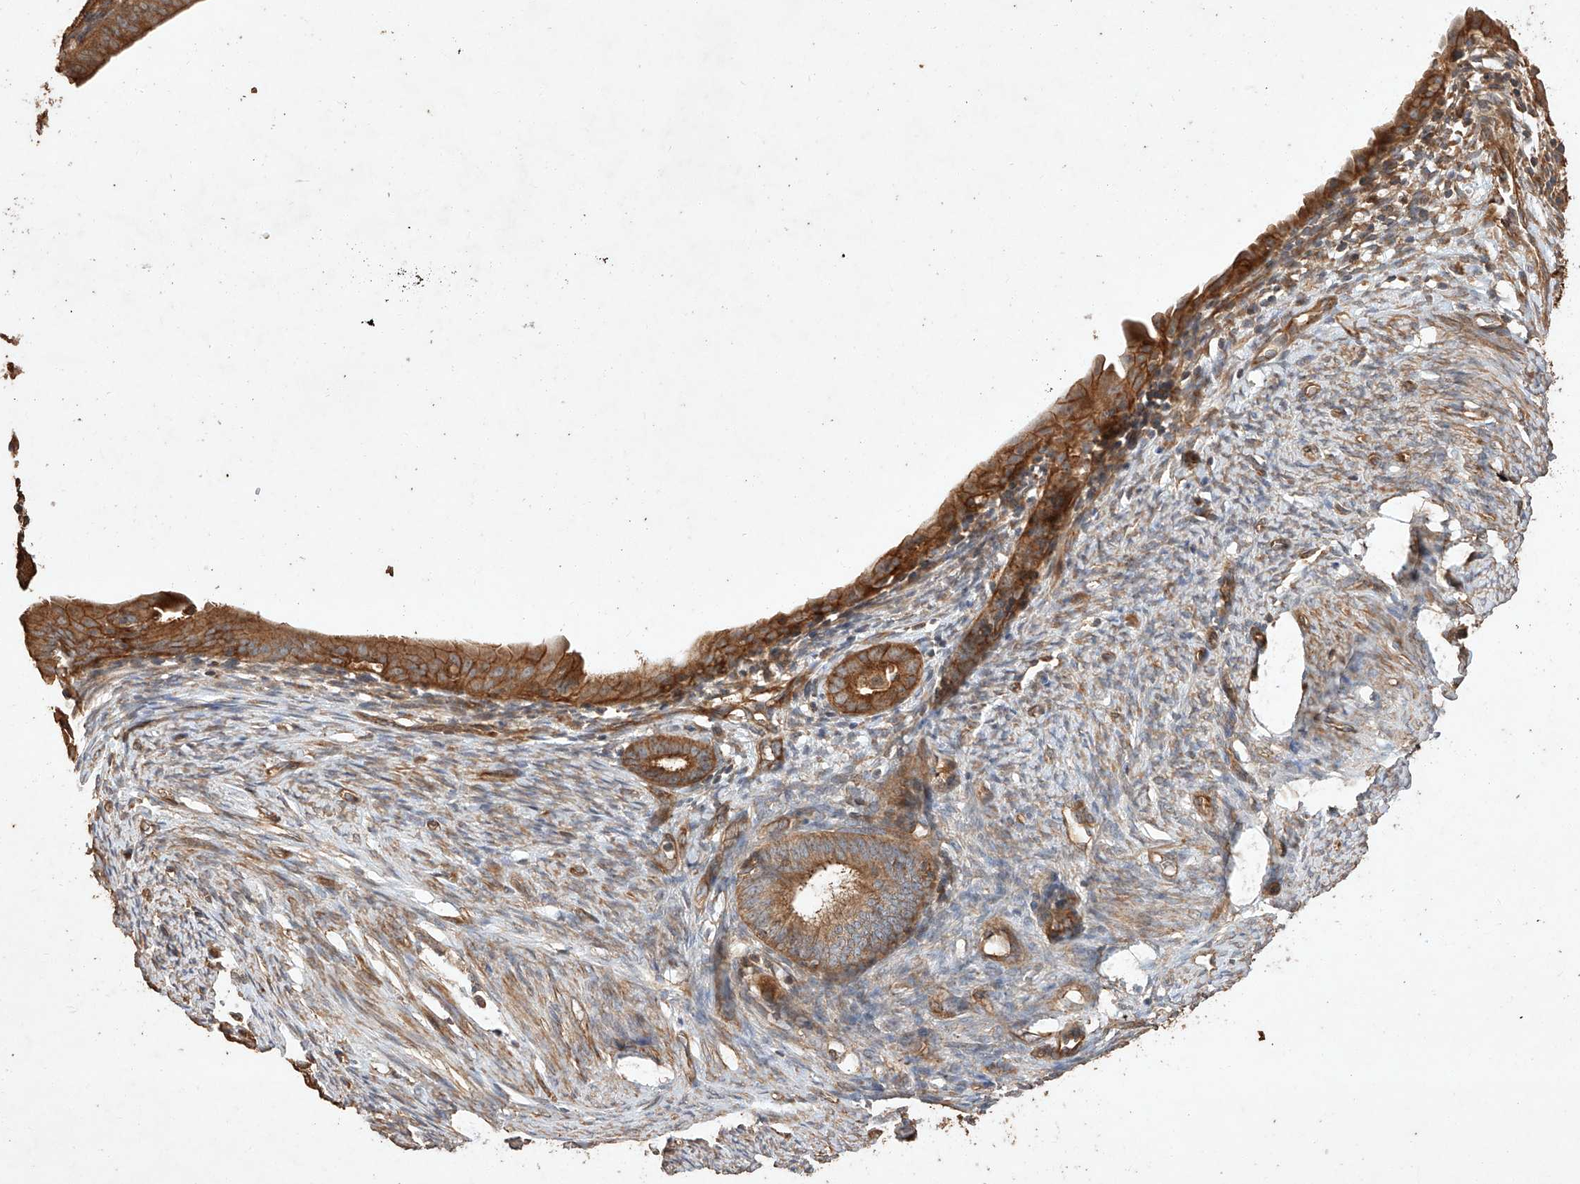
{"staining": {"intensity": "moderate", "quantity": ">75%", "location": "cytoplasmic/membranous"}, "tissue": "endometrial cancer", "cell_type": "Tumor cells", "image_type": "cancer", "snomed": [{"axis": "morphology", "description": "Adenocarcinoma, NOS"}, {"axis": "topography", "description": "Endometrium"}], "caption": "The micrograph demonstrates immunohistochemical staining of adenocarcinoma (endometrial). There is moderate cytoplasmic/membranous positivity is present in approximately >75% of tumor cells. Using DAB (3,3'-diaminobenzidine) (brown) and hematoxylin (blue) stains, captured at high magnification using brightfield microscopy.", "gene": "GHDC", "patient": {"sex": "female", "age": 51}}